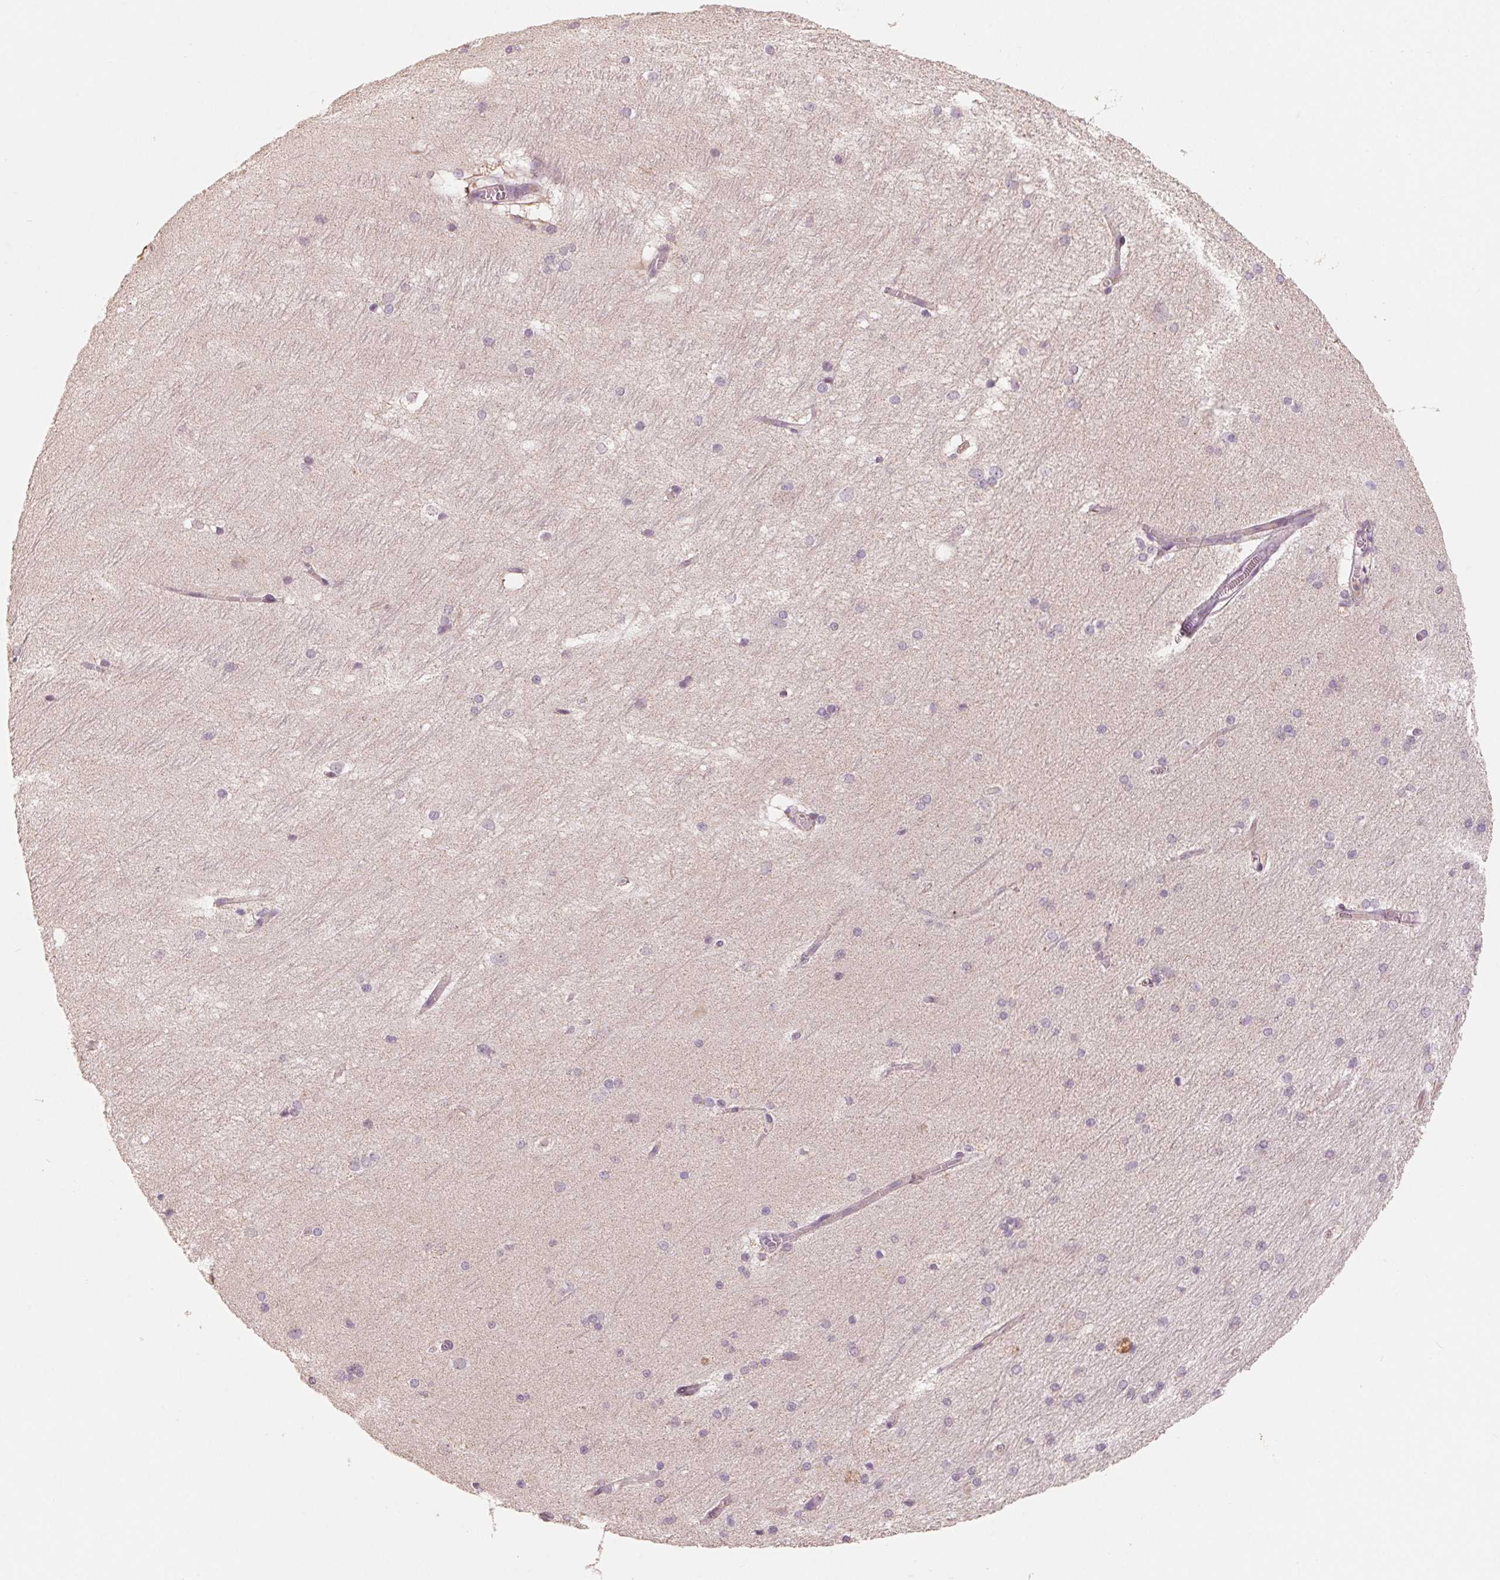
{"staining": {"intensity": "negative", "quantity": "none", "location": "none"}, "tissue": "hippocampus", "cell_type": "Glial cells", "image_type": "normal", "snomed": [{"axis": "morphology", "description": "Normal tissue, NOS"}, {"axis": "topography", "description": "Cerebral cortex"}, {"axis": "topography", "description": "Hippocampus"}], "caption": "There is no significant positivity in glial cells of hippocampus. Brightfield microscopy of immunohistochemistry (IHC) stained with DAB (3,3'-diaminobenzidine) (brown) and hematoxylin (blue), captured at high magnification.", "gene": "AQP8", "patient": {"sex": "female", "age": 19}}